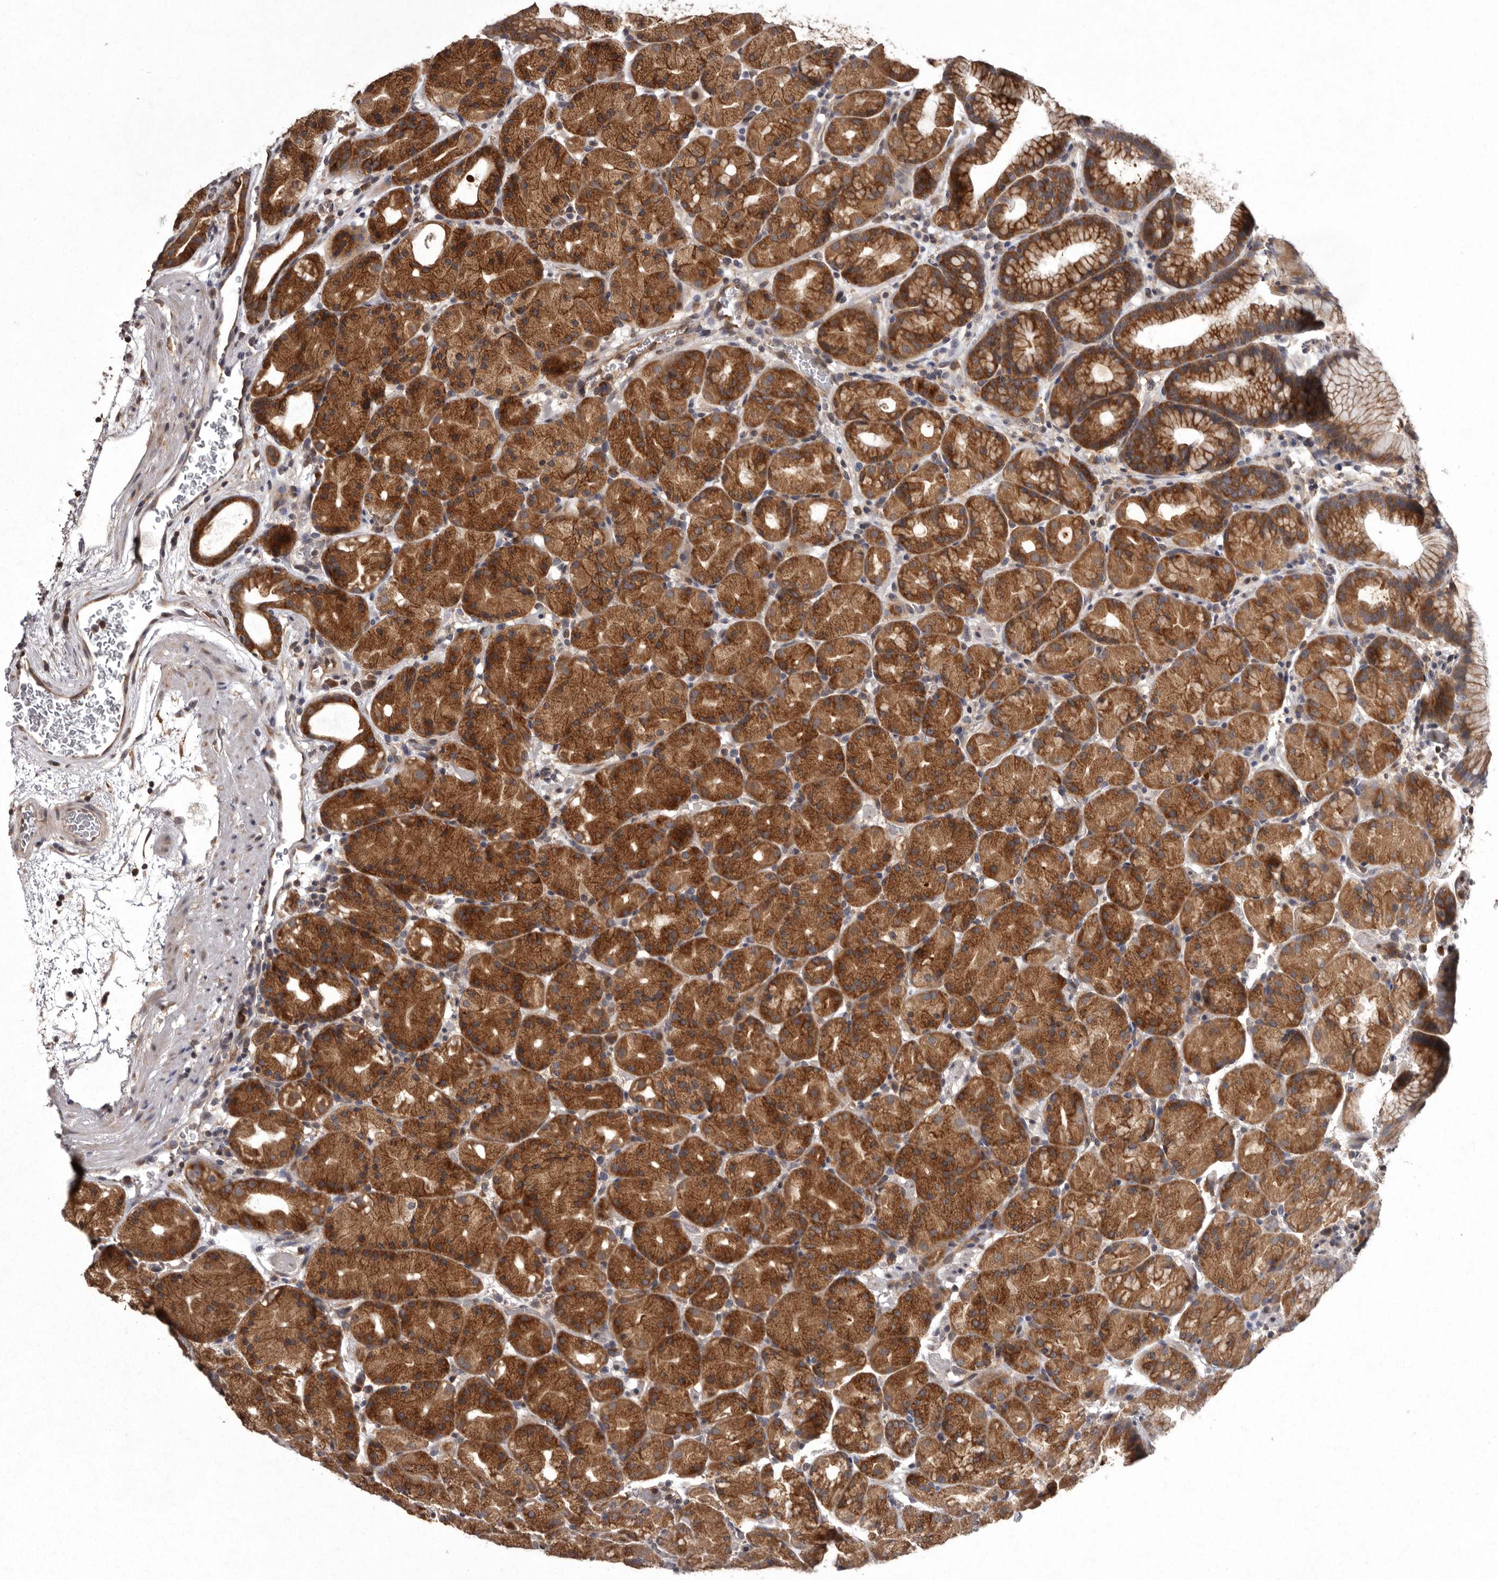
{"staining": {"intensity": "strong", "quantity": ">75%", "location": "cytoplasmic/membranous"}, "tissue": "stomach", "cell_type": "Glandular cells", "image_type": "normal", "snomed": [{"axis": "morphology", "description": "Normal tissue, NOS"}, {"axis": "topography", "description": "Stomach, upper"}], "caption": "Immunohistochemical staining of benign stomach exhibits strong cytoplasmic/membranous protein staining in about >75% of glandular cells.", "gene": "DARS1", "patient": {"sex": "male", "age": 48}}